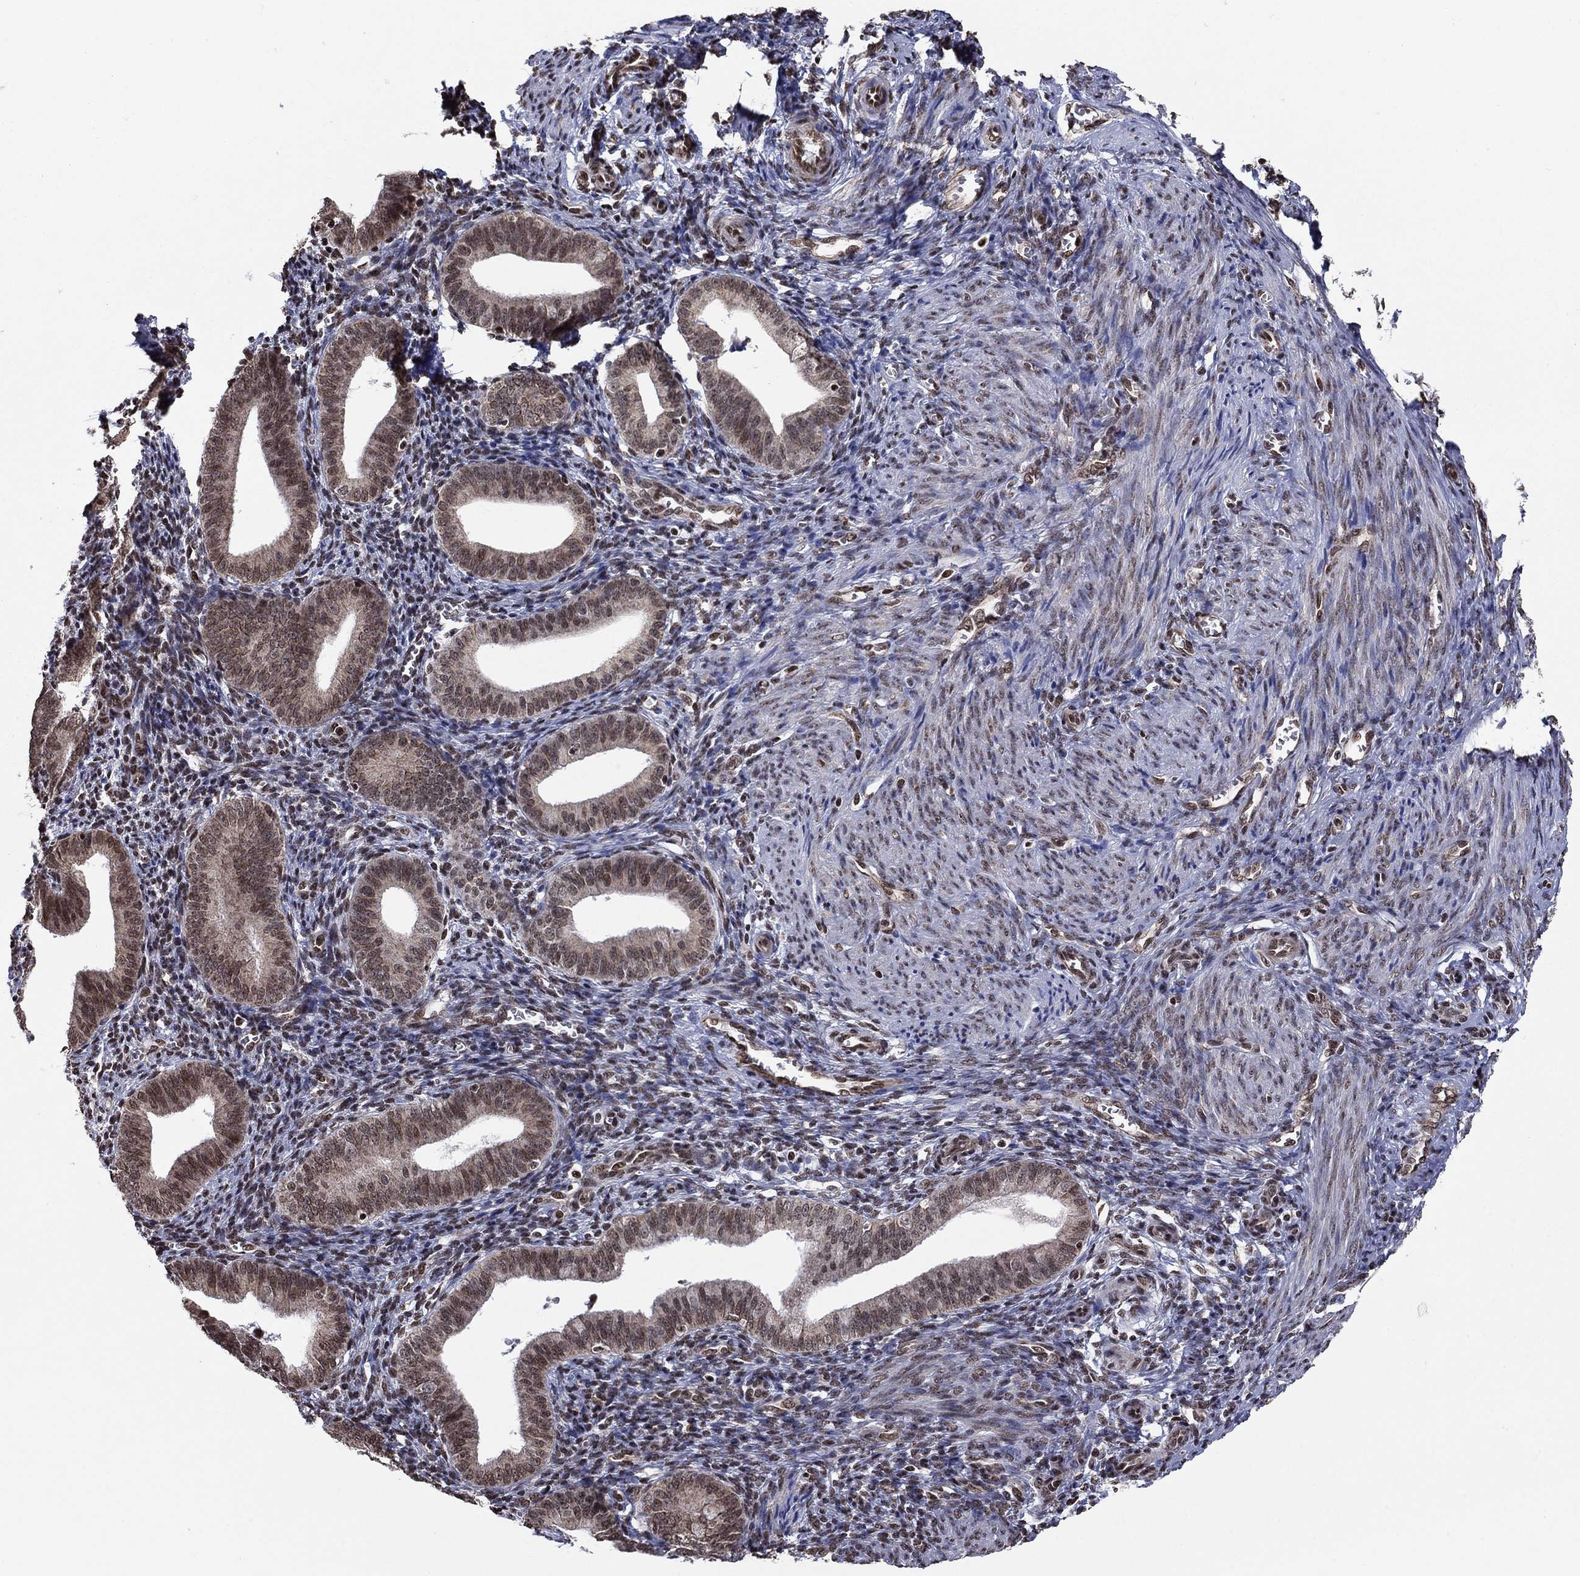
{"staining": {"intensity": "moderate", "quantity": "<25%", "location": "nuclear"}, "tissue": "endometrium", "cell_type": "Cells in endometrial stroma", "image_type": "normal", "snomed": [{"axis": "morphology", "description": "Normal tissue, NOS"}, {"axis": "topography", "description": "Endometrium"}], "caption": "Brown immunohistochemical staining in unremarkable endometrium displays moderate nuclear positivity in about <25% of cells in endometrial stroma. Using DAB (3,3'-diaminobenzidine) (brown) and hematoxylin (blue) stains, captured at high magnification using brightfield microscopy.", "gene": "N4BP2", "patient": {"sex": "female", "age": 42}}